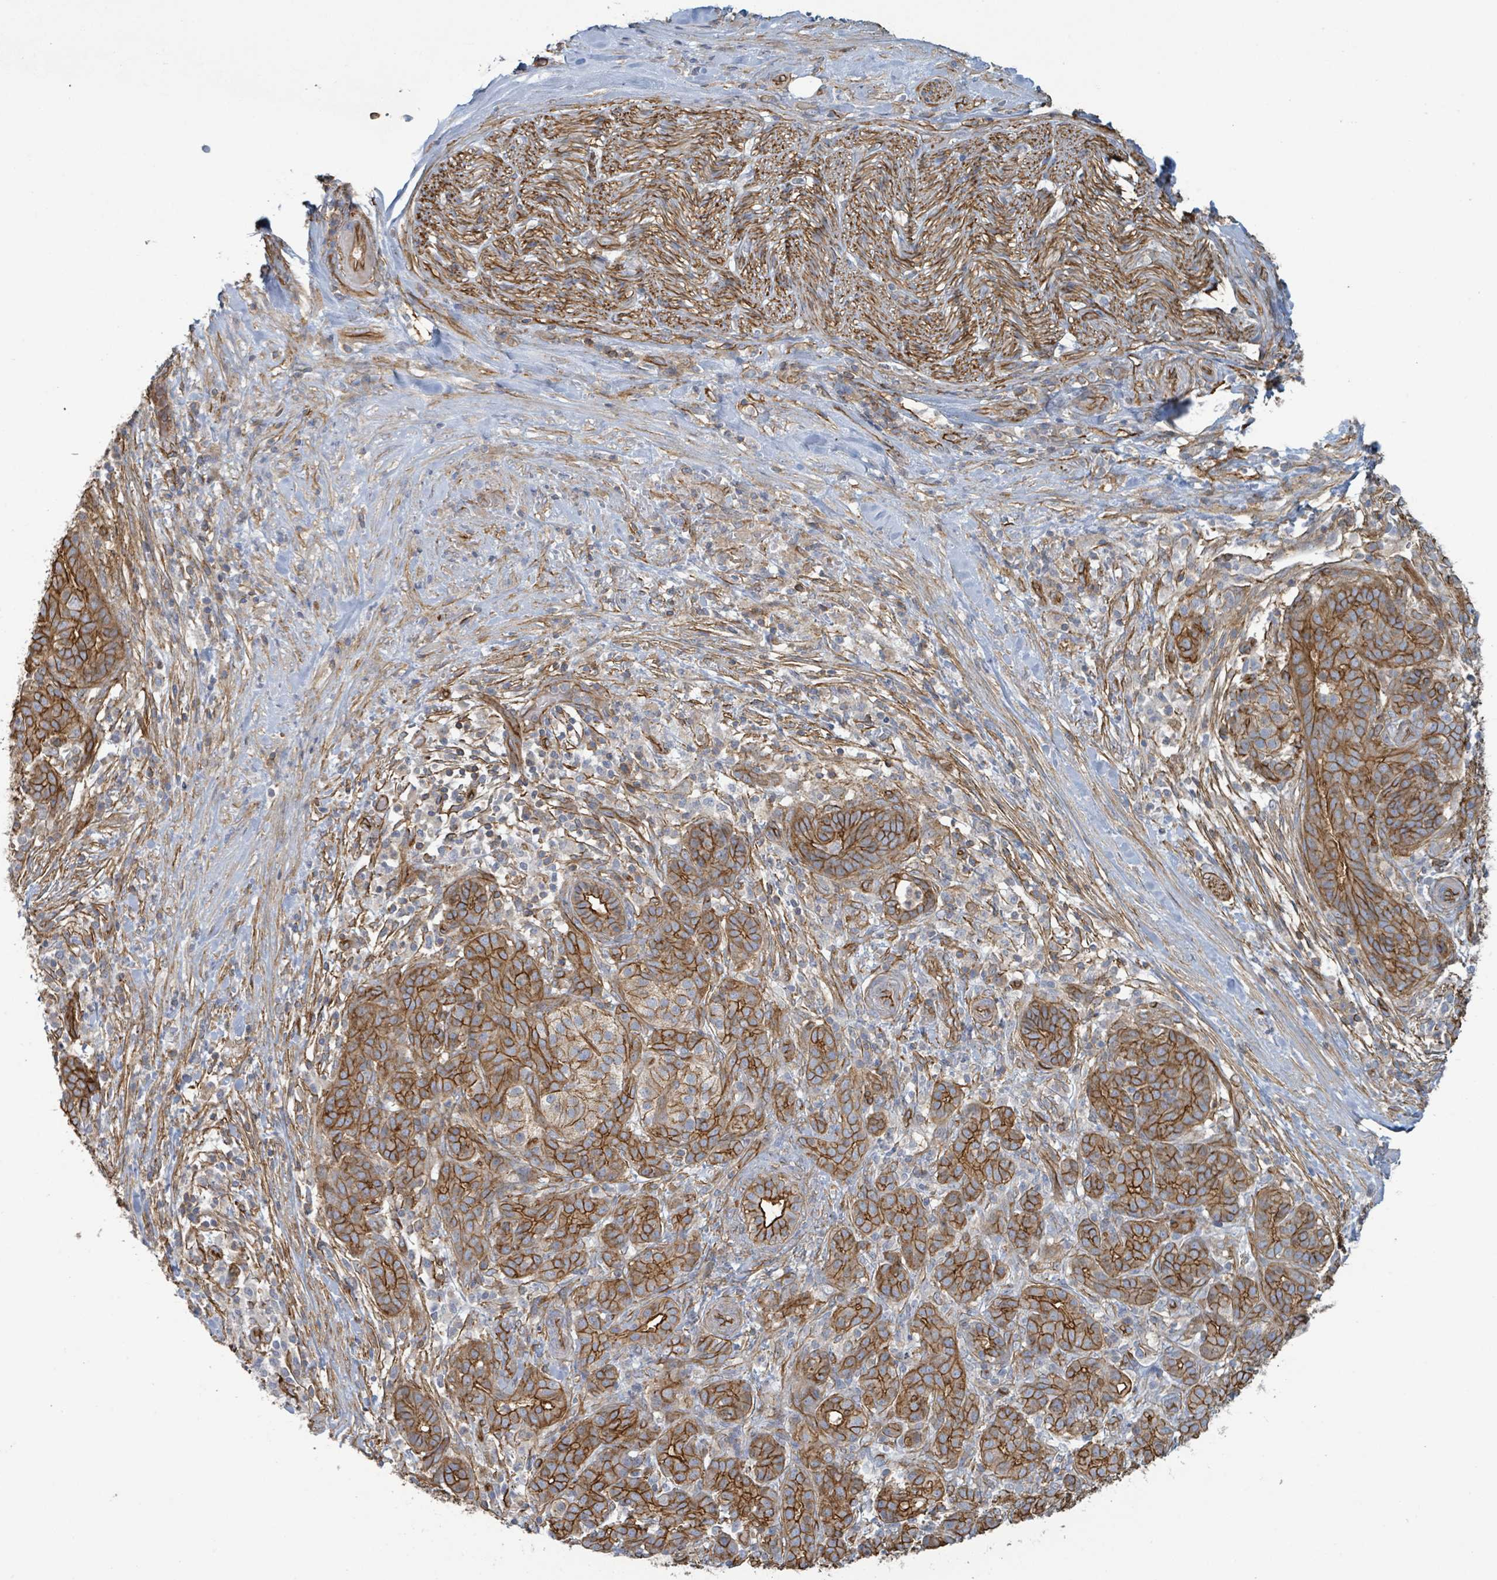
{"staining": {"intensity": "moderate", "quantity": ">75%", "location": "cytoplasmic/membranous"}, "tissue": "pancreatic cancer", "cell_type": "Tumor cells", "image_type": "cancer", "snomed": [{"axis": "morphology", "description": "Adenocarcinoma, NOS"}, {"axis": "topography", "description": "Pancreas"}], "caption": "Immunohistochemistry (IHC) image of adenocarcinoma (pancreatic) stained for a protein (brown), which reveals medium levels of moderate cytoplasmic/membranous positivity in approximately >75% of tumor cells.", "gene": "LDOC1", "patient": {"sex": "male", "age": 44}}